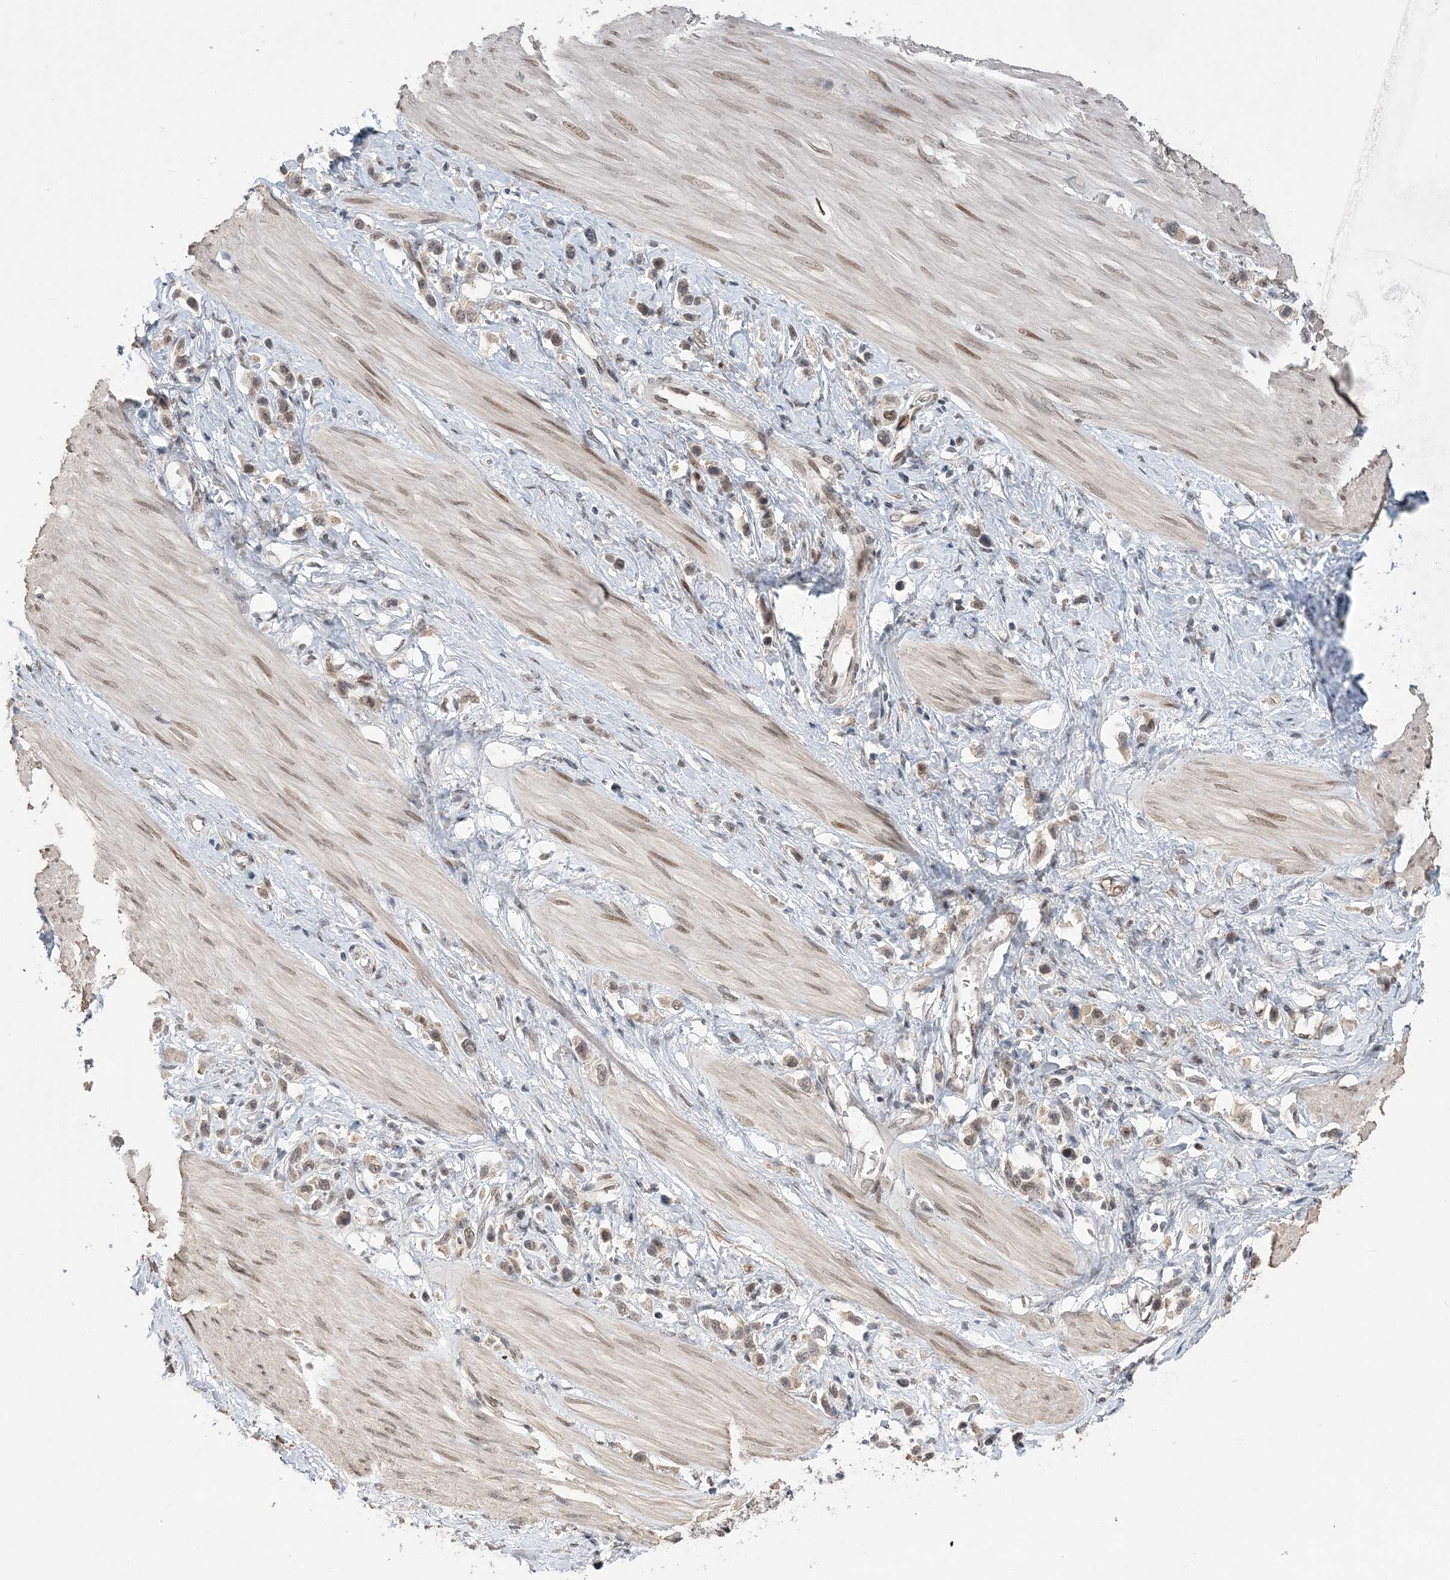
{"staining": {"intensity": "weak", "quantity": "25%-75%", "location": "nuclear"}, "tissue": "stomach cancer", "cell_type": "Tumor cells", "image_type": "cancer", "snomed": [{"axis": "morphology", "description": "Adenocarcinoma, NOS"}, {"axis": "topography", "description": "Stomach"}], "caption": "IHC histopathology image of neoplastic tissue: human stomach cancer stained using immunohistochemistry exhibits low levels of weak protein expression localized specifically in the nuclear of tumor cells, appearing as a nuclear brown color.", "gene": "WAC", "patient": {"sex": "female", "age": 65}}